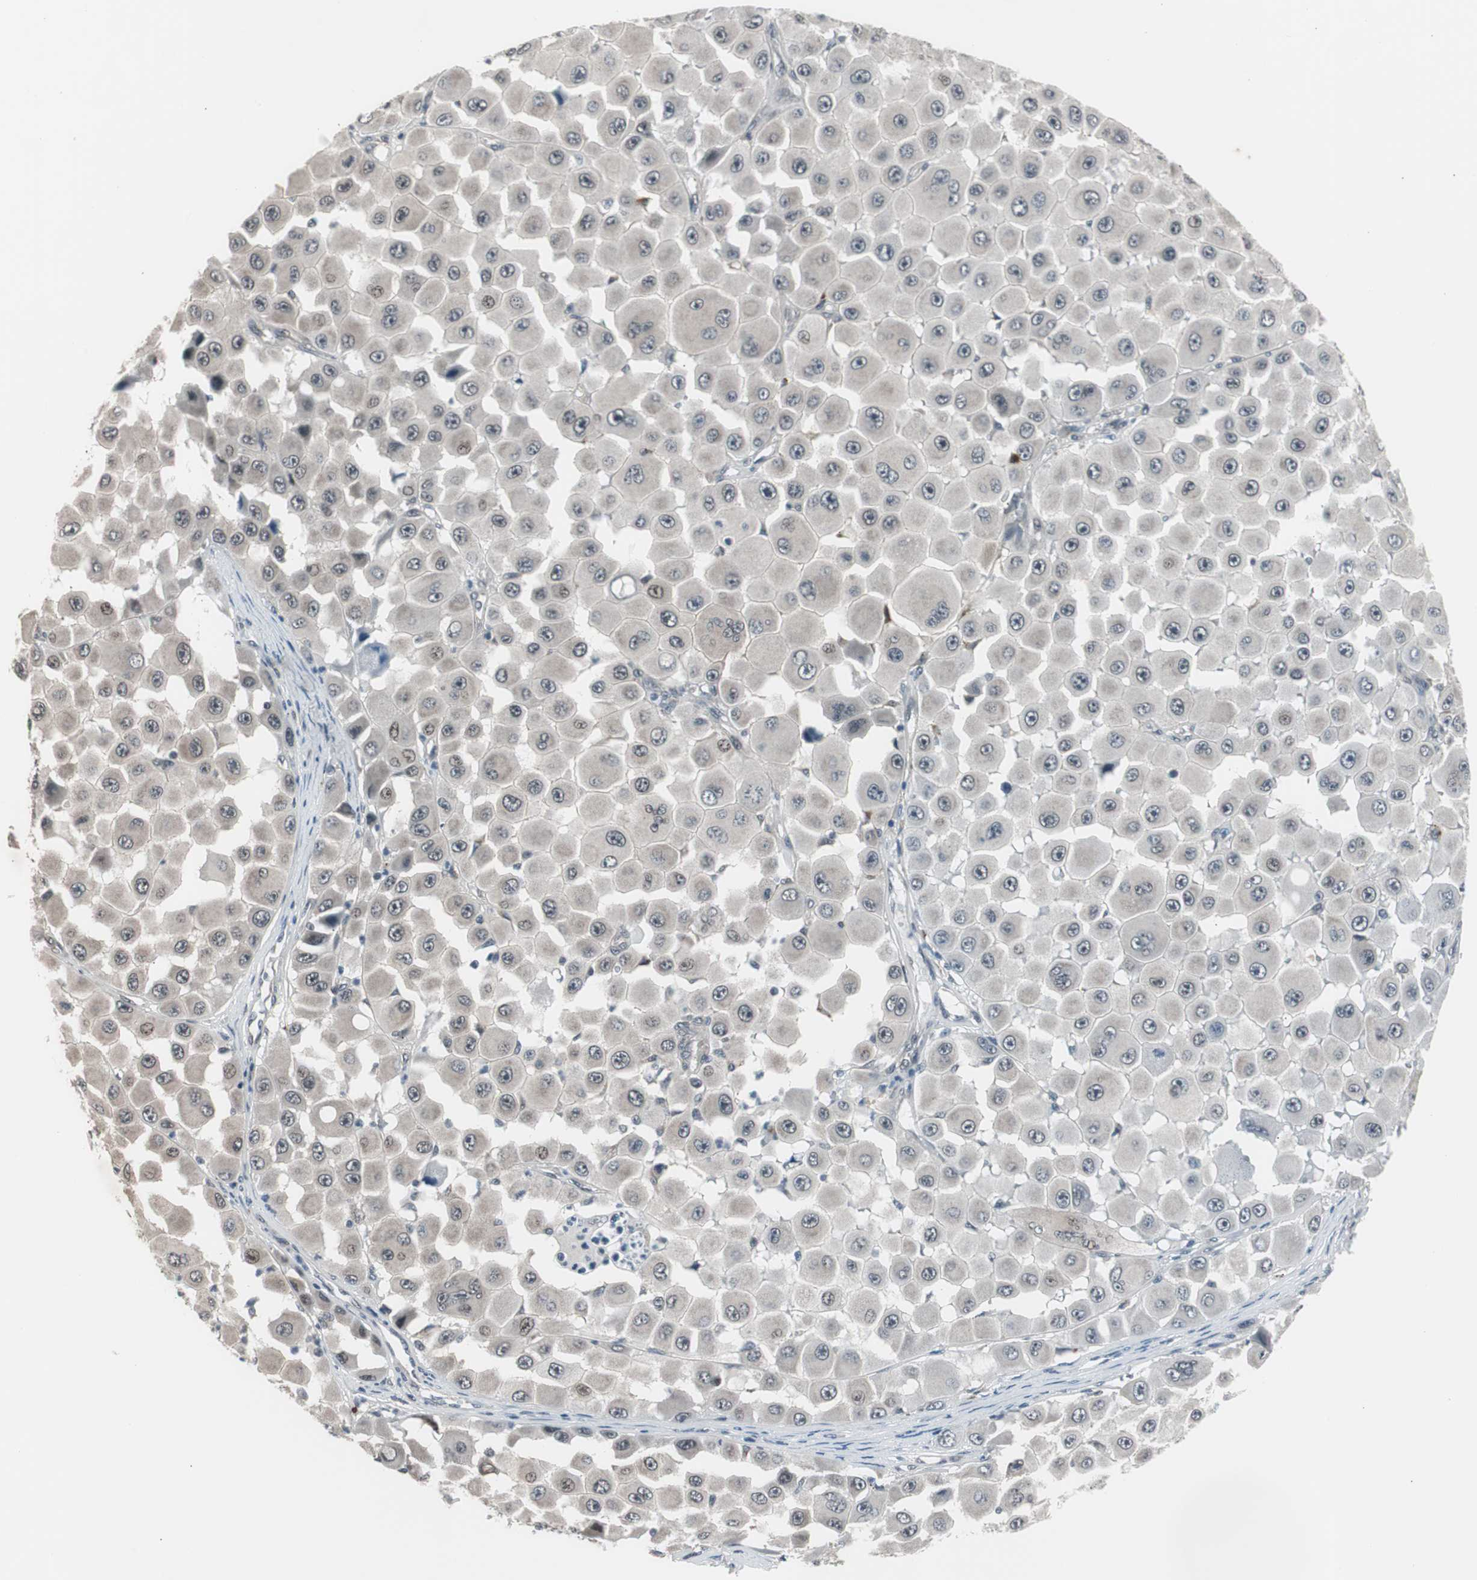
{"staining": {"intensity": "weak", "quantity": "25%-75%", "location": "cytoplasmic/membranous,nuclear"}, "tissue": "melanoma", "cell_type": "Tumor cells", "image_type": "cancer", "snomed": [{"axis": "morphology", "description": "Malignant melanoma, NOS"}, {"axis": "topography", "description": "Skin"}], "caption": "Protein positivity by IHC displays weak cytoplasmic/membranous and nuclear staining in approximately 25%-75% of tumor cells in malignant melanoma.", "gene": "BOLA1", "patient": {"sex": "female", "age": 81}}